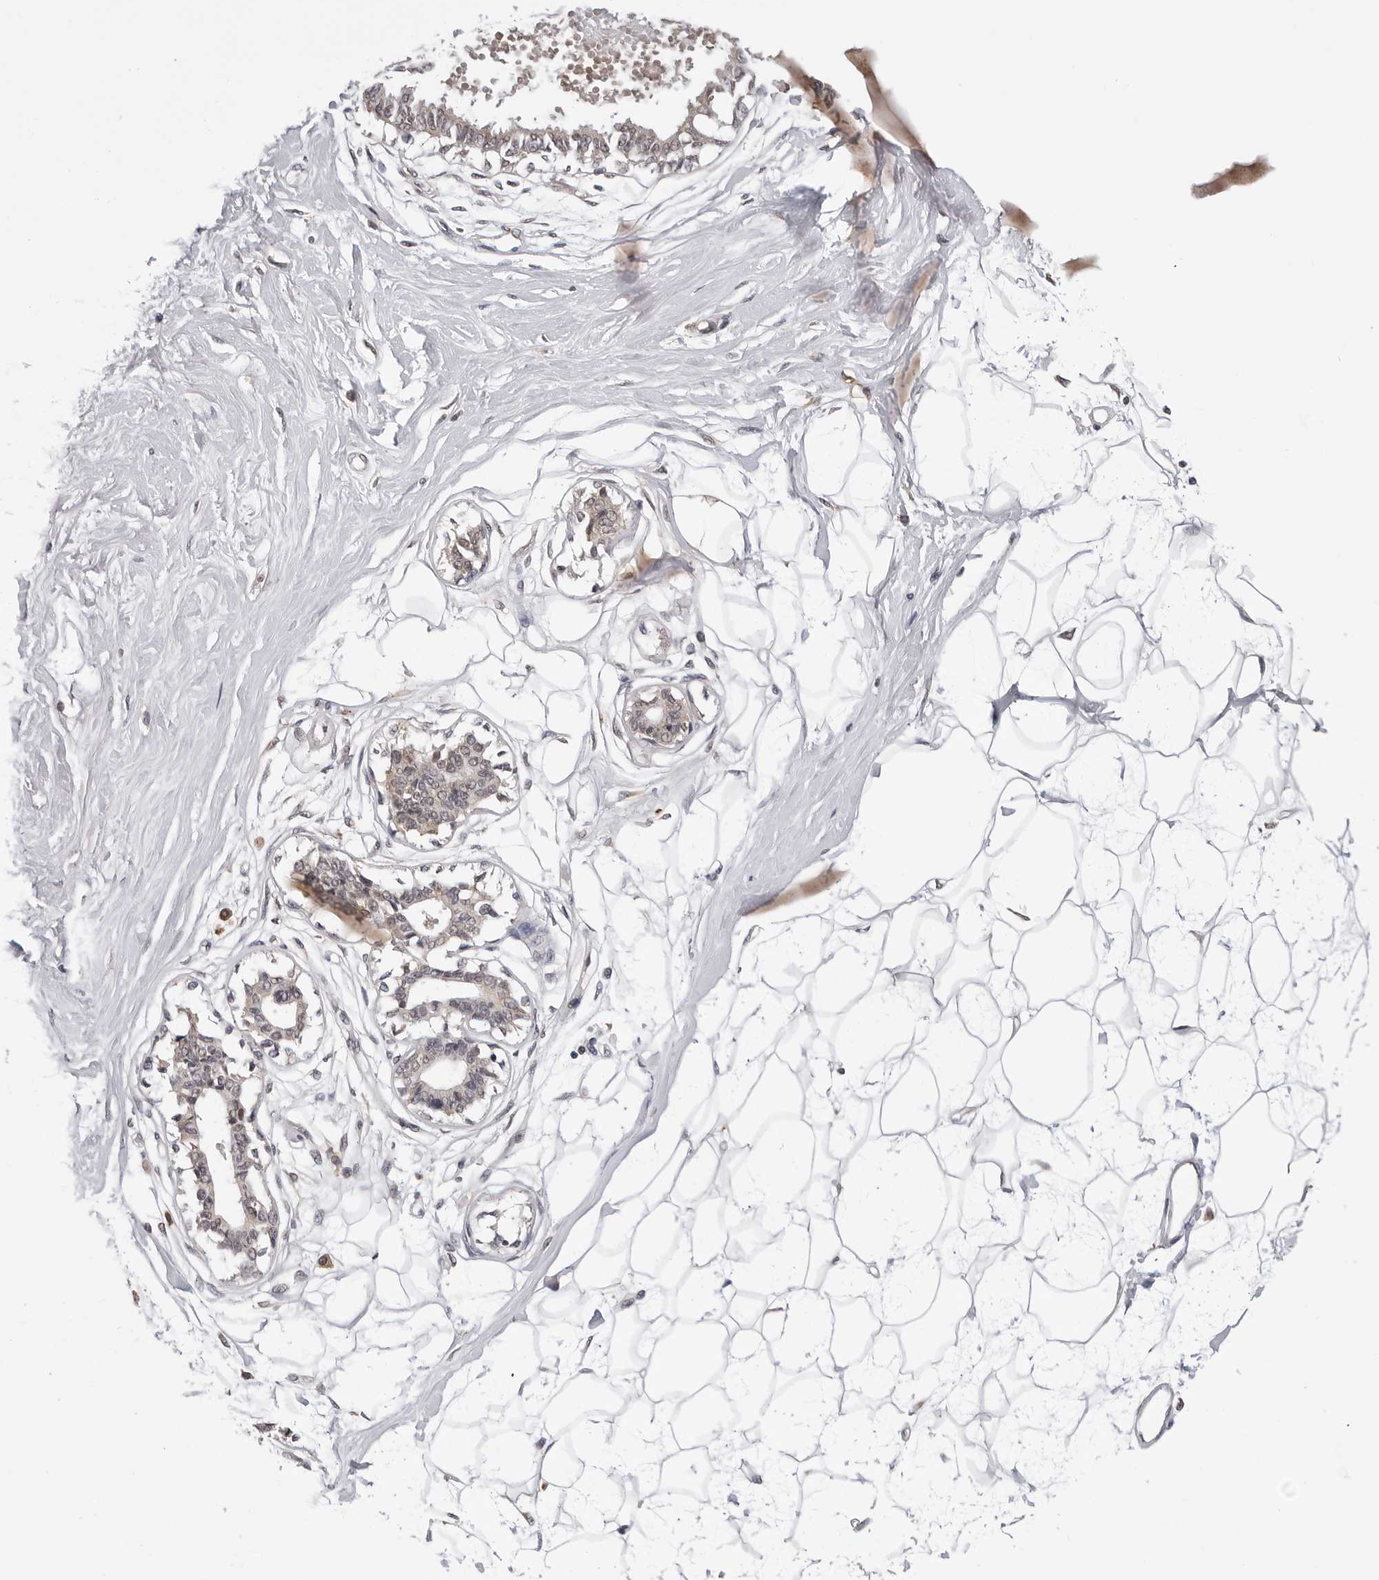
{"staining": {"intensity": "negative", "quantity": "none", "location": "none"}, "tissue": "breast", "cell_type": "Adipocytes", "image_type": "normal", "snomed": [{"axis": "morphology", "description": "Normal tissue, NOS"}, {"axis": "topography", "description": "Breast"}], "caption": "This is a micrograph of IHC staining of benign breast, which shows no expression in adipocytes.", "gene": "TRMT13", "patient": {"sex": "female", "age": 45}}